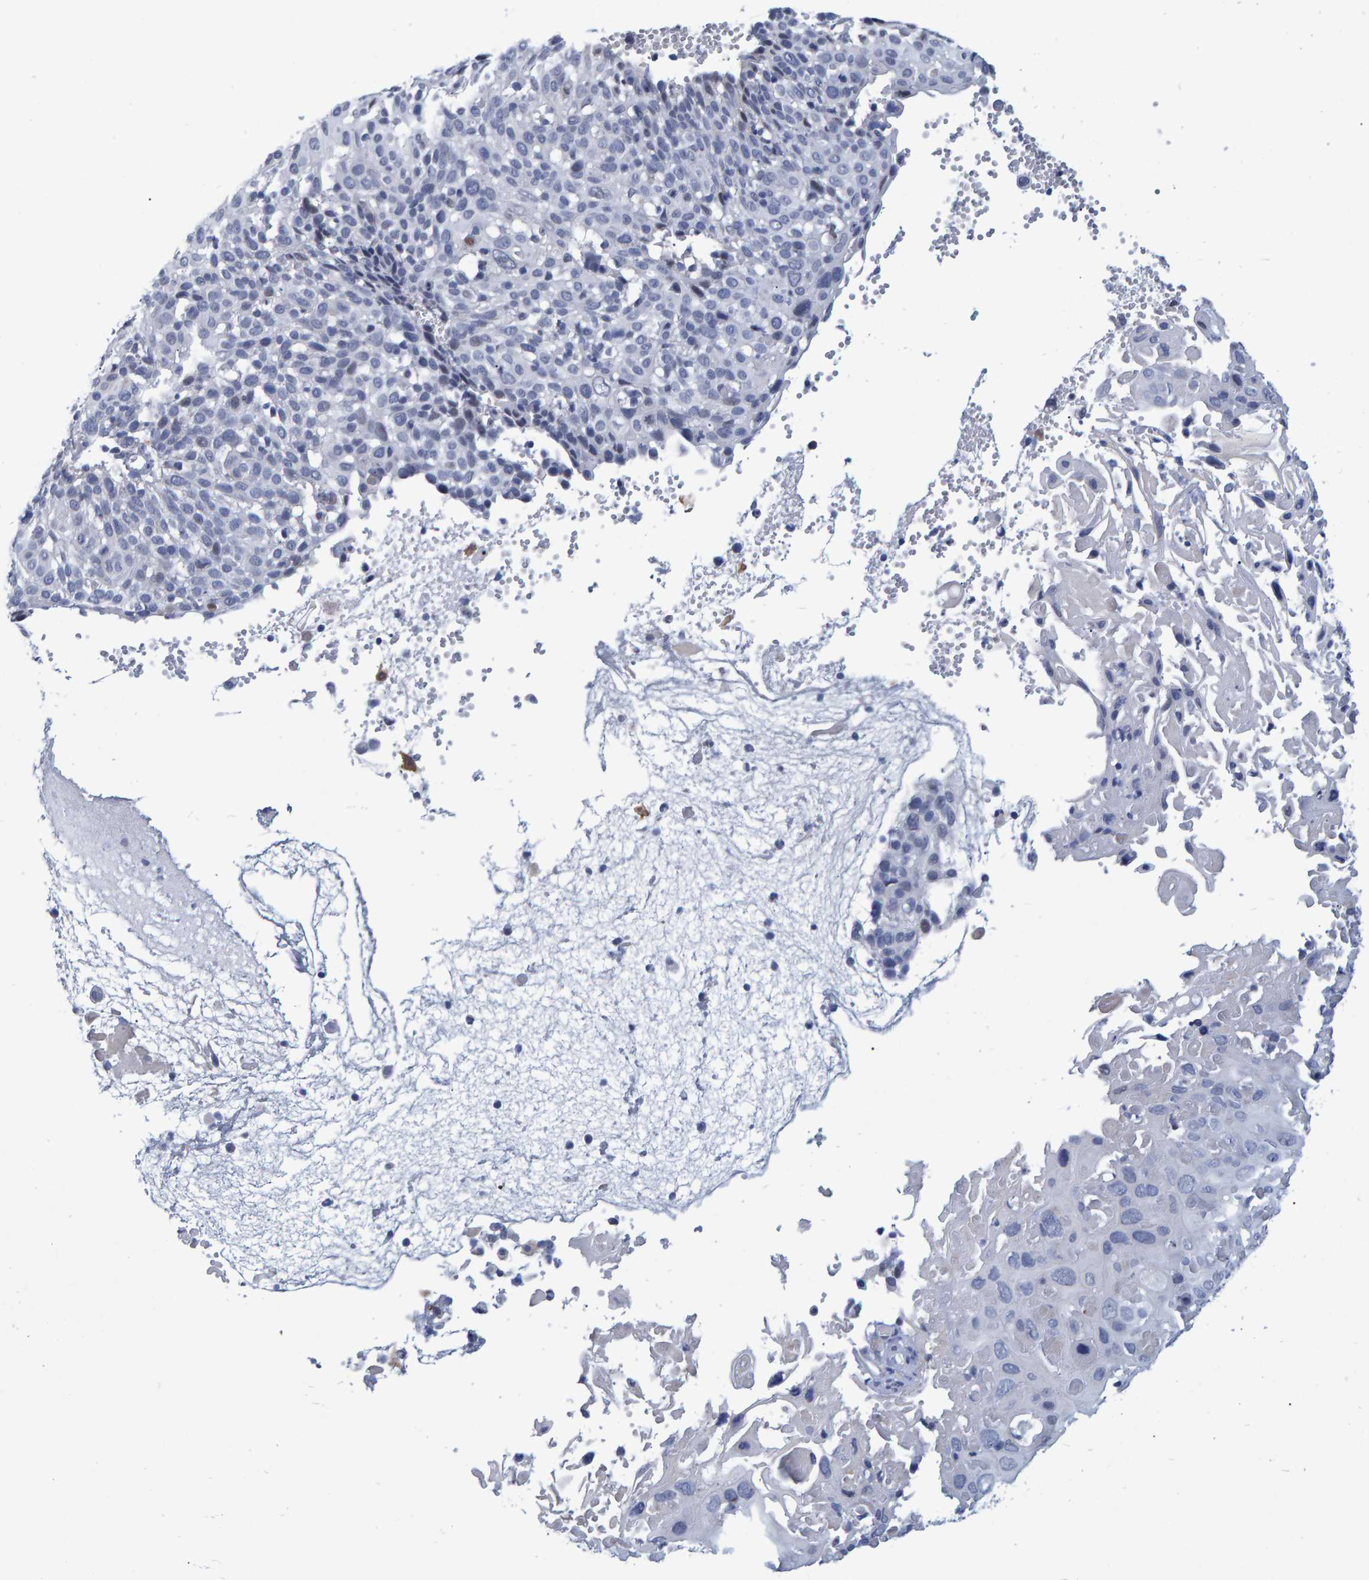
{"staining": {"intensity": "negative", "quantity": "none", "location": "none"}, "tissue": "cervical cancer", "cell_type": "Tumor cells", "image_type": "cancer", "snomed": [{"axis": "morphology", "description": "Squamous cell carcinoma, NOS"}, {"axis": "topography", "description": "Cervix"}], "caption": "High power microscopy photomicrograph of an immunohistochemistry micrograph of cervical squamous cell carcinoma, revealing no significant positivity in tumor cells.", "gene": "PROCA1", "patient": {"sex": "female", "age": 74}}